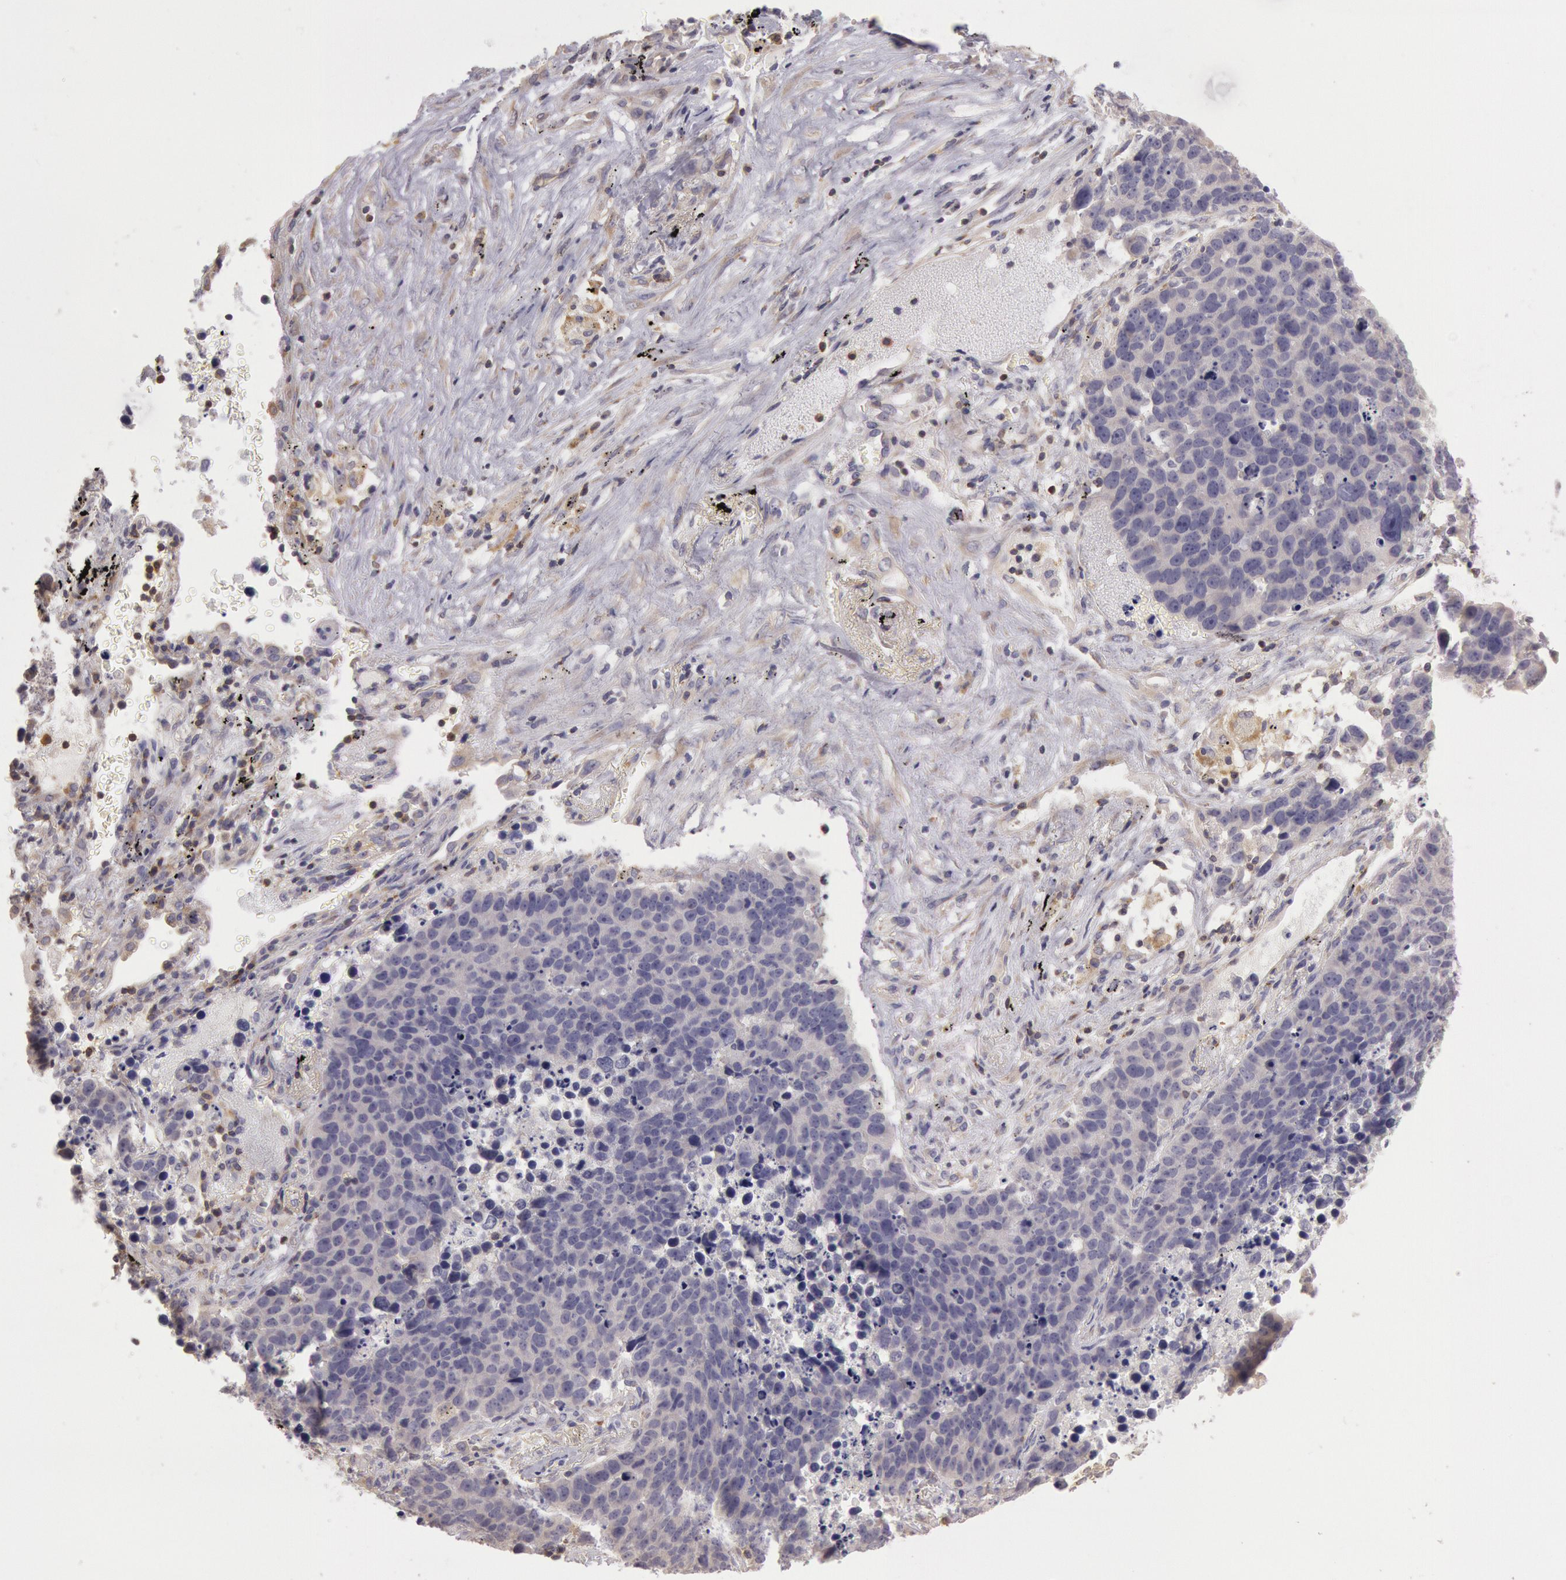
{"staining": {"intensity": "negative", "quantity": "none", "location": "none"}, "tissue": "lung cancer", "cell_type": "Tumor cells", "image_type": "cancer", "snomed": [{"axis": "morphology", "description": "Carcinoid, malignant, NOS"}, {"axis": "topography", "description": "Lung"}], "caption": "Immunohistochemical staining of lung cancer (carcinoid (malignant)) reveals no significant staining in tumor cells. The staining is performed using DAB (3,3'-diaminobenzidine) brown chromogen with nuclei counter-stained in using hematoxylin.", "gene": "NMT2", "patient": {"sex": "male", "age": 60}}